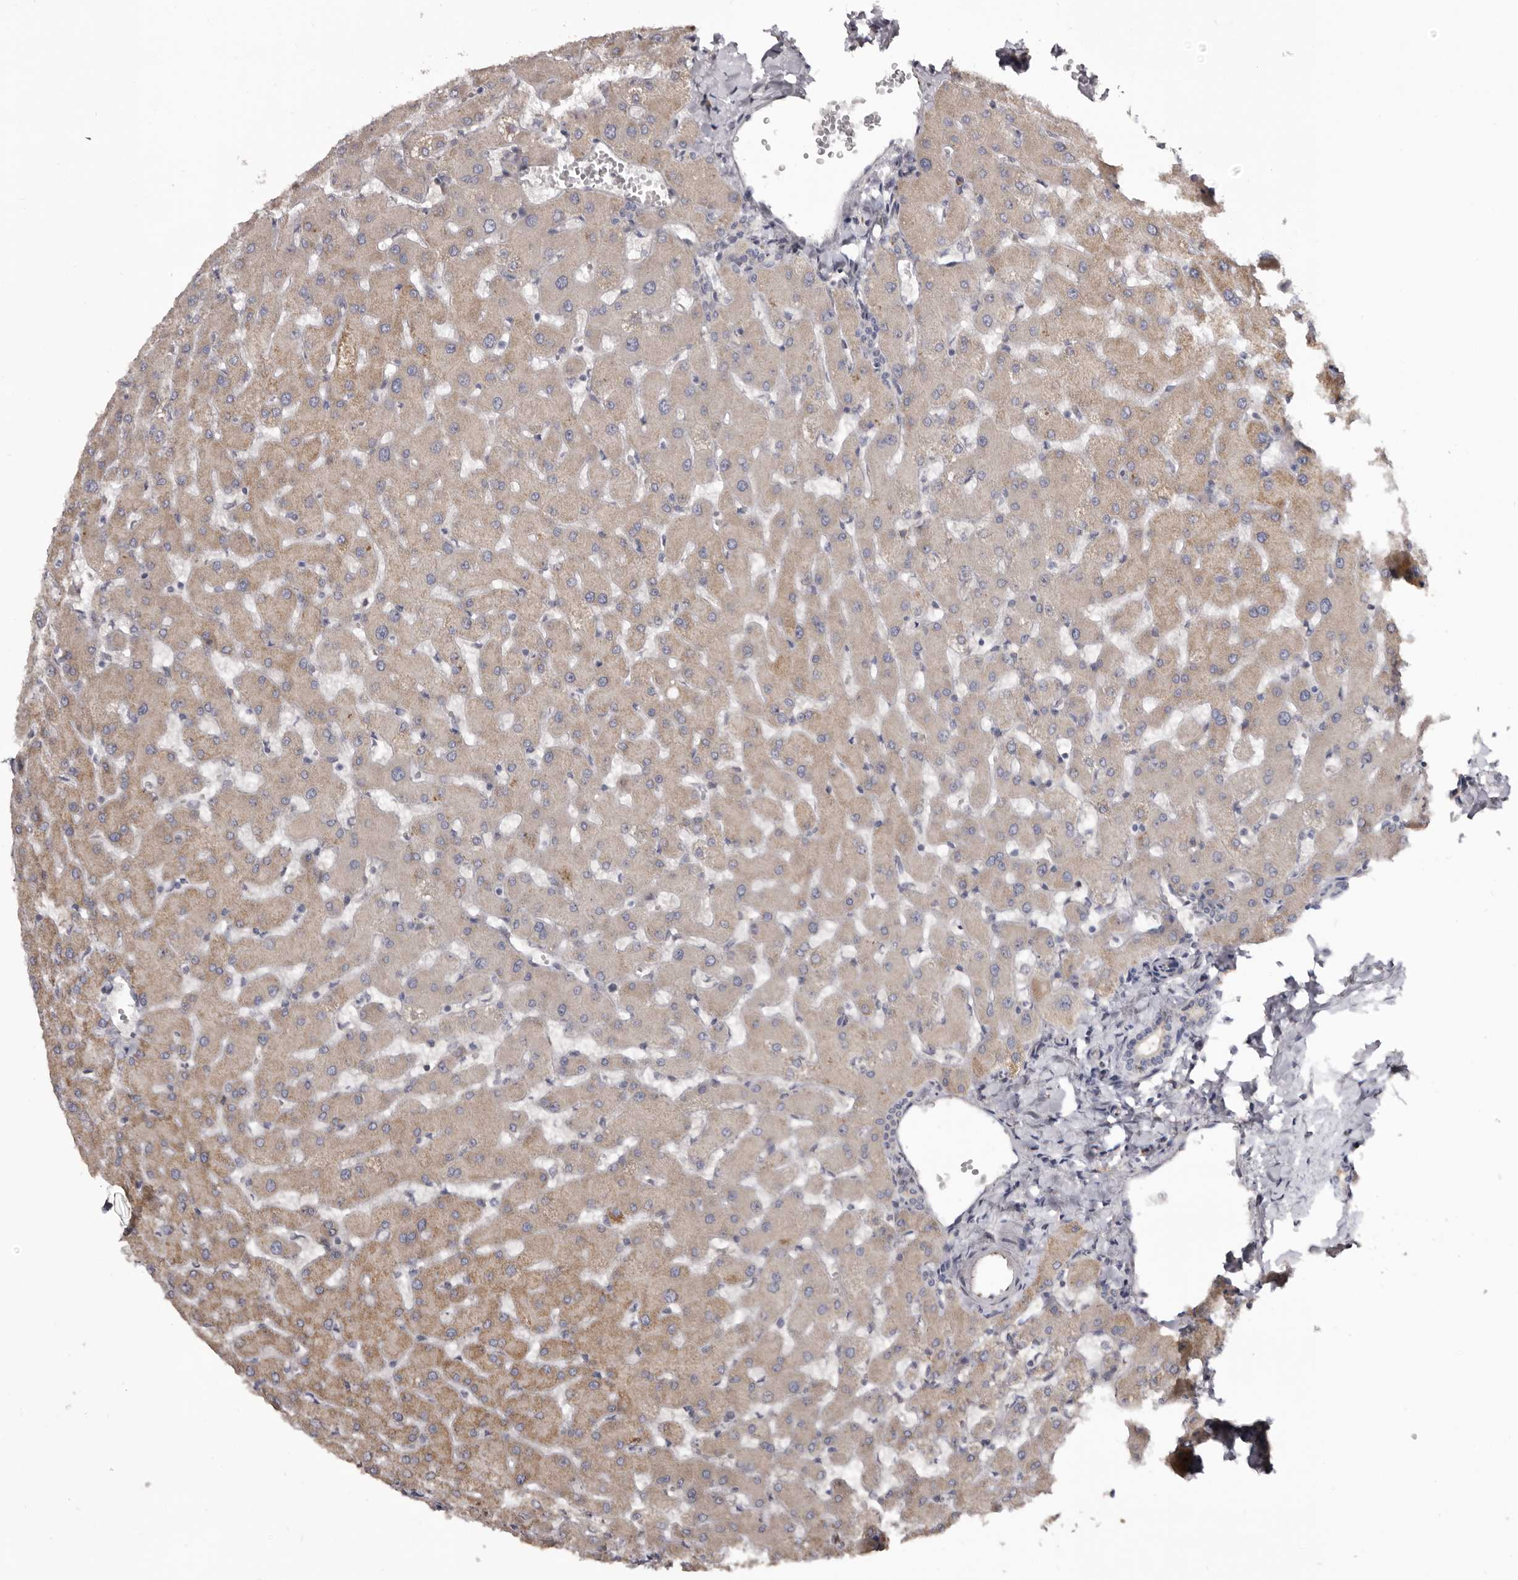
{"staining": {"intensity": "negative", "quantity": "none", "location": "none"}, "tissue": "liver", "cell_type": "Cholangiocytes", "image_type": "normal", "snomed": [{"axis": "morphology", "description": "Normal tissue, NOS"}, {"axis": "topography", "description": "Liver"}], "caption": "This micrograph is of benign liver stained with immunohistochemistry (IHC) to label a protein in brown with the nuclei are counter-stained blue. There is no staining in cholangiocytes. Nuclei are stained in blue.", "gene": "PIGX", "patient": {"sex": "female", "age": 63}}